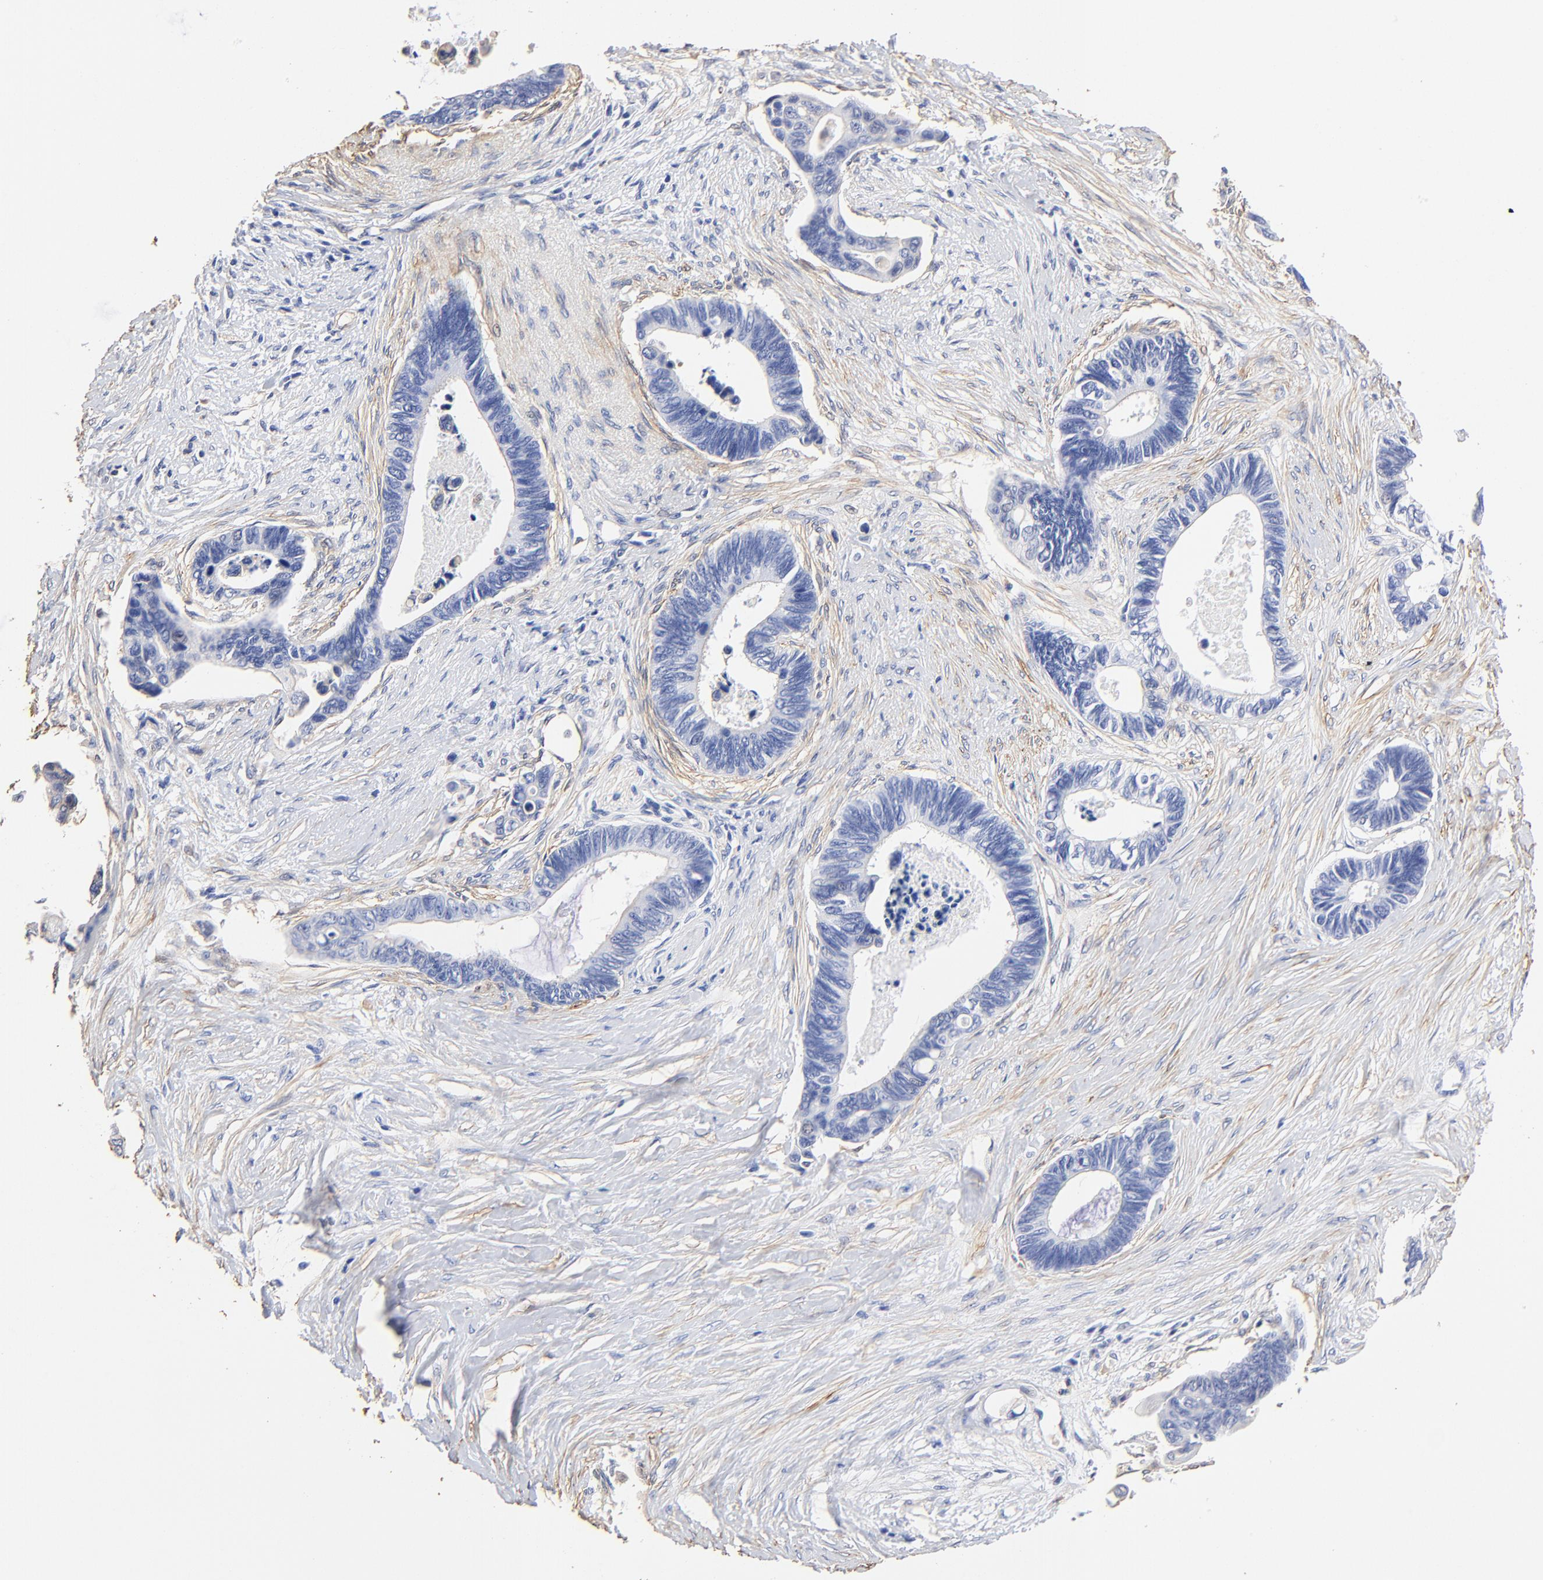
{"staining": {"intensity": "negative", "quantity": "none", "location": "none"}, "tissue": "pancreatic cancer", "cell_type": "Tumor cells", "image_type": "cancer", "snomed": [{"axis": "morphology", "description": "Adenocarcinoma, NOS"}, {"axis": "topography", "description": "Pancreas"}], "caption": "IHC of adenocarcinoma (pancreatic) reveals no expression in tumor cells.", "gene": "TAGLN2", "patient": {"sex": "female", "age": 70}}